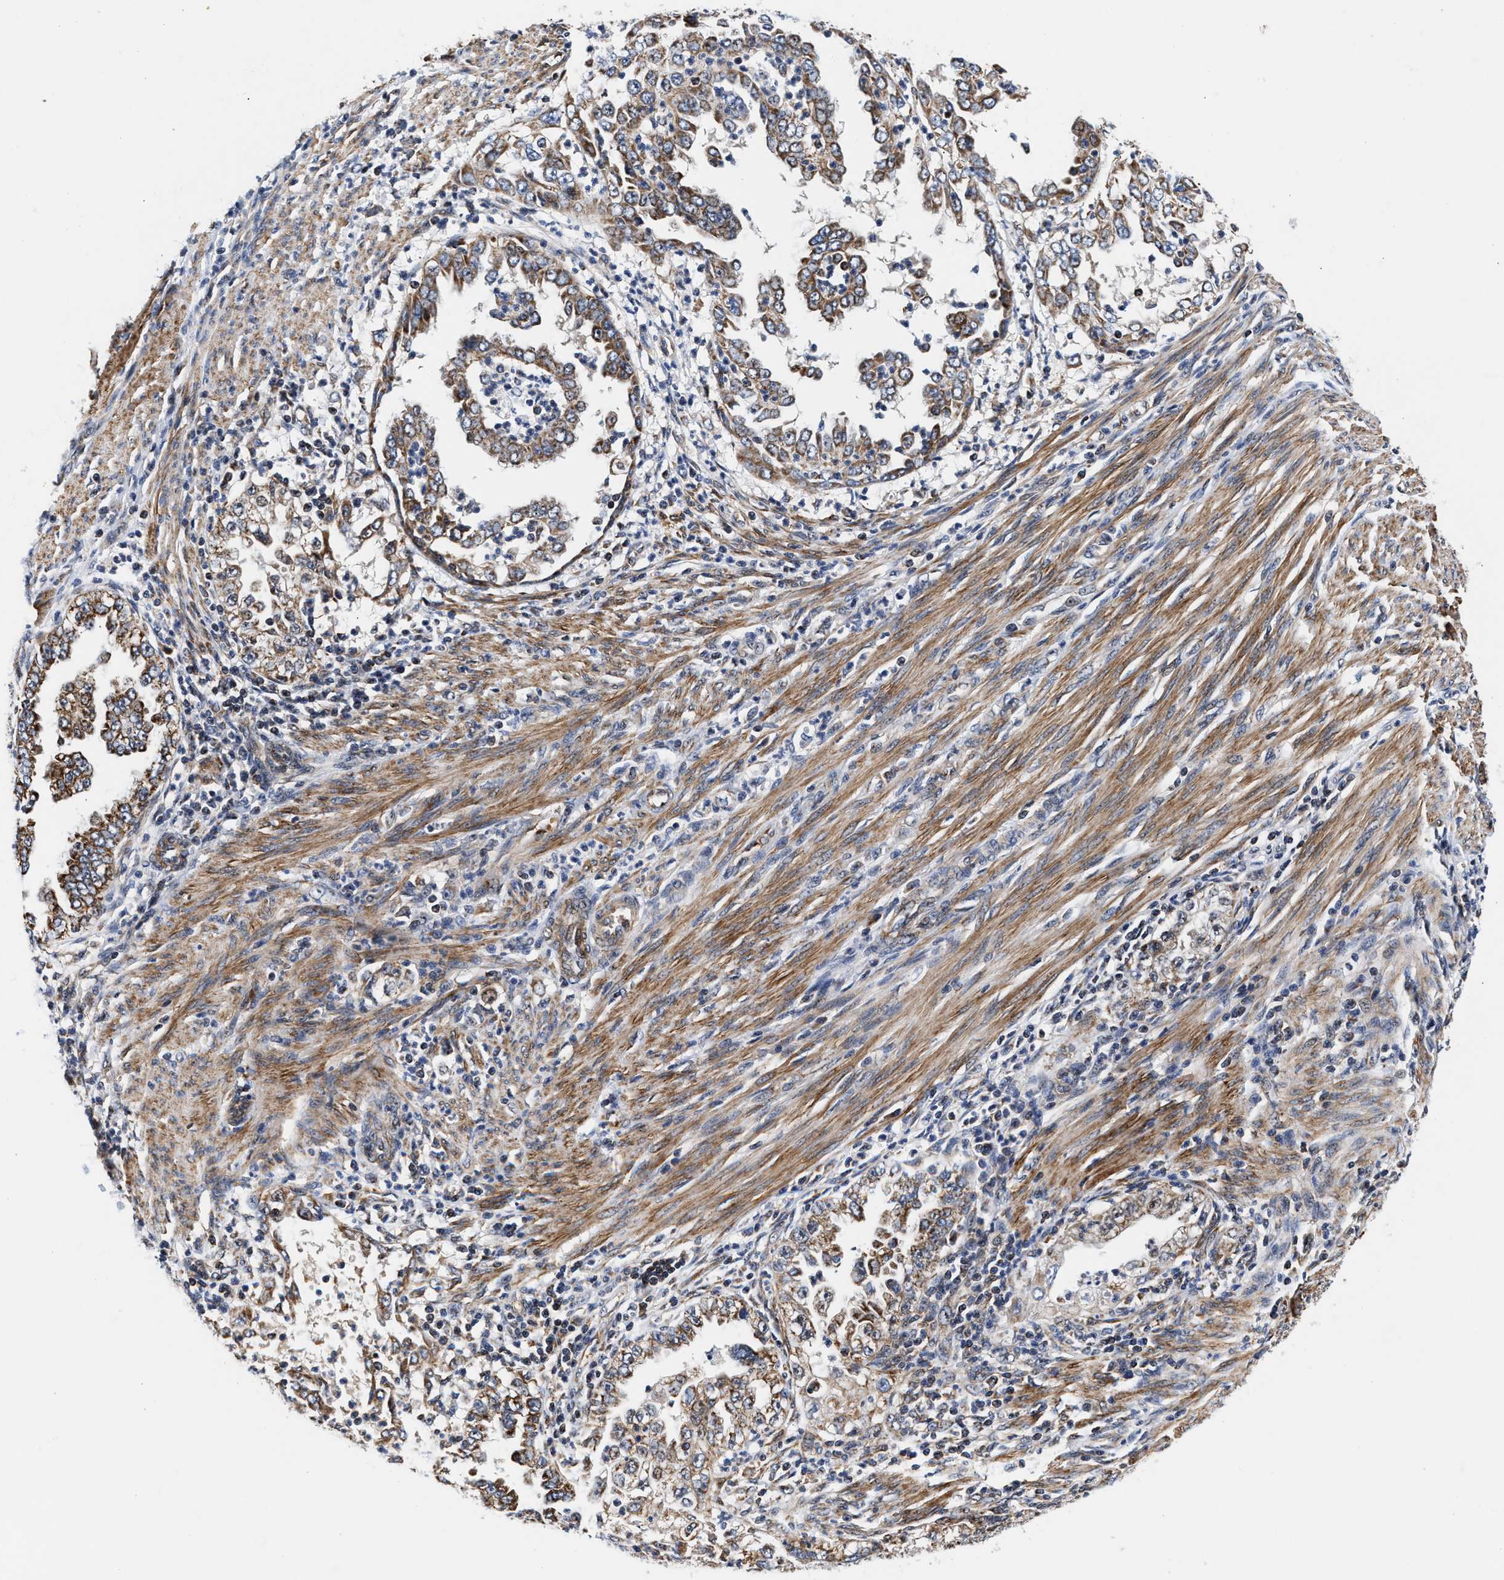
{"staining": {"intensity": "moderate", "quantity": ">75%", "location": "cytoplasmic/membranous"}, "tissue": "endometrial cancer", "cell_type": "Tumor cells", "image_type": "cancer", "snomed": [{"axis": "morphology", "description": "Adenocarcinoma, NOS"}, {"axis": "topography", "description": "Endometrium"}], "caption": "This is an image of immunohistochemistry (IHC) staining of adenocarcinoma (endometrial), which shows moderate positivity in the cytoplasmic/membranous of tumor cells.", "gene": "SGK1", "patient": {"sex": "female", "age": 85}}